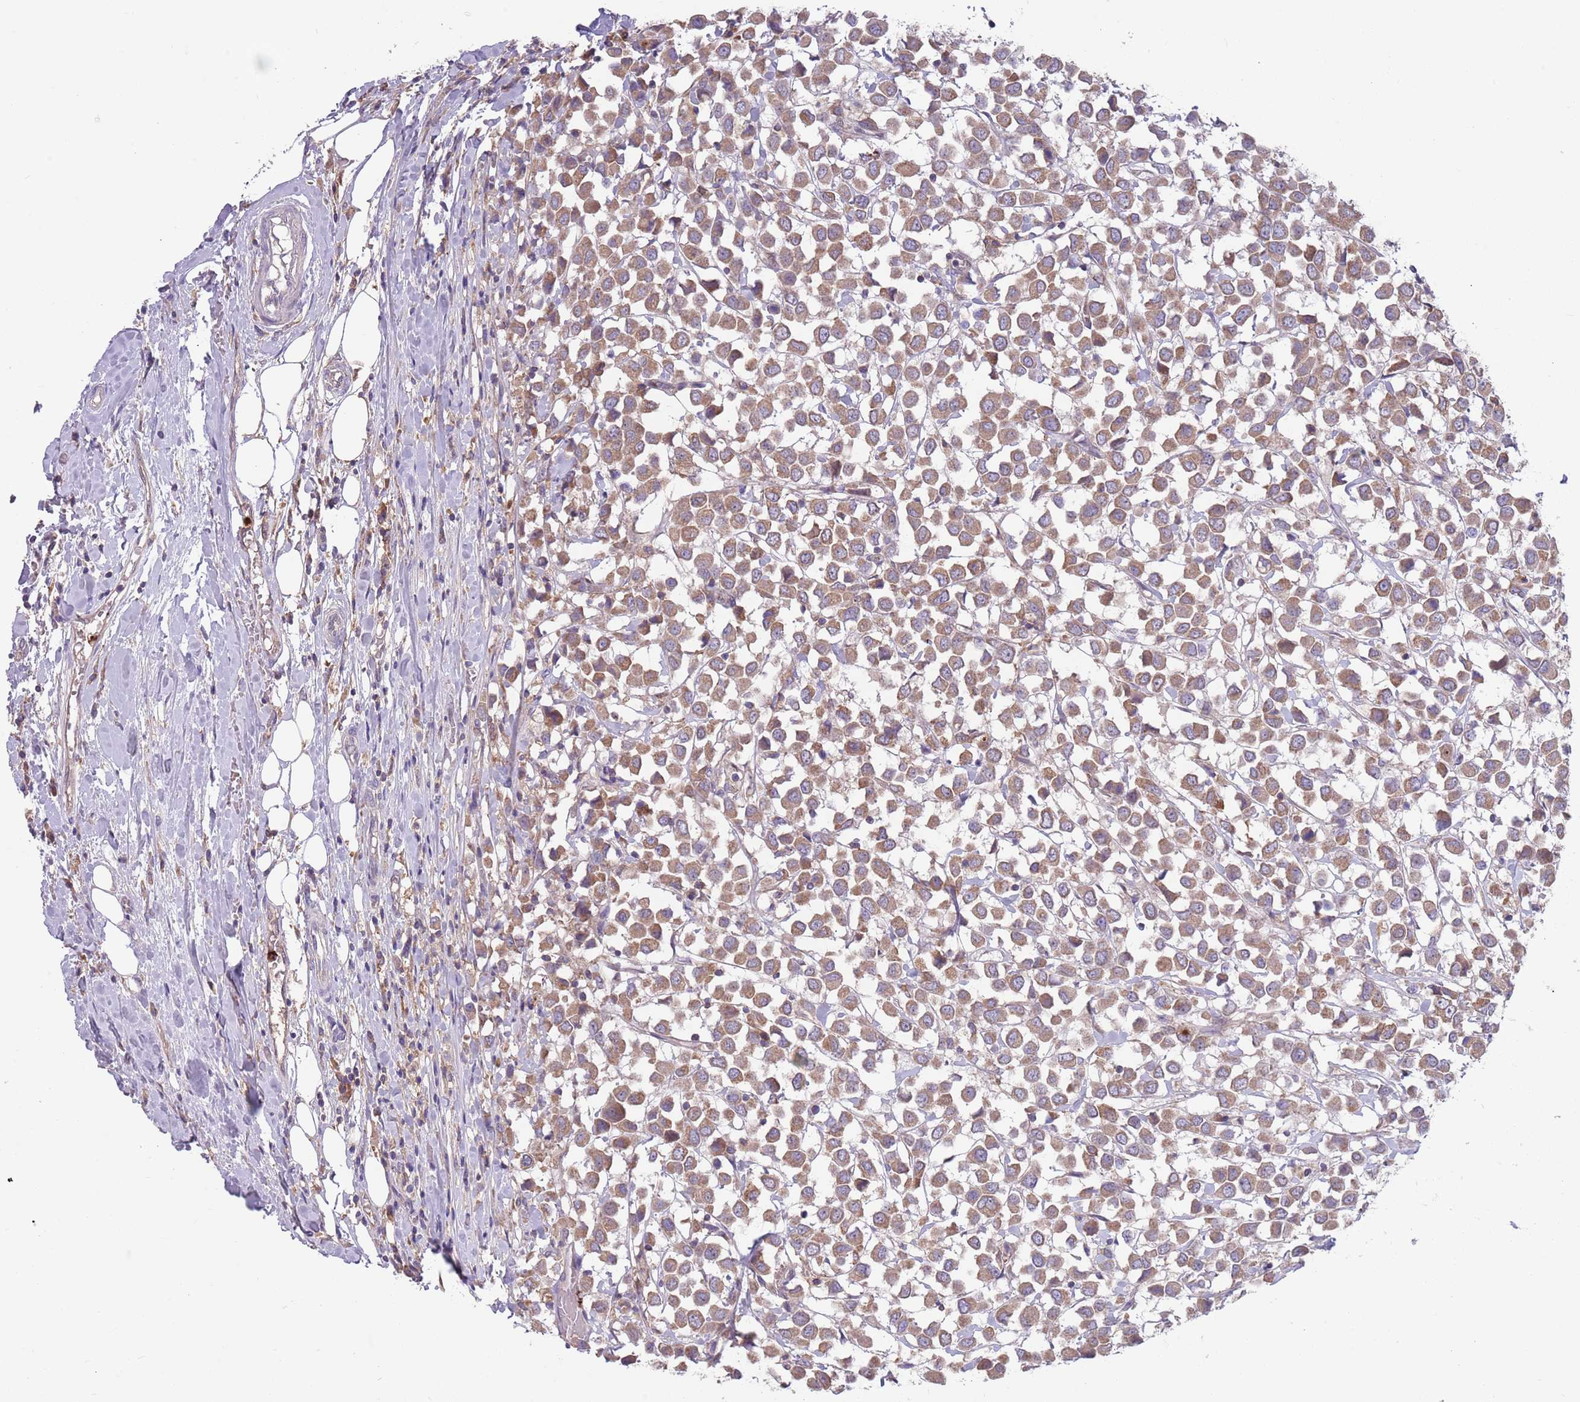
{"staining": {"intensity": "moderate", "quantity": ">75%", "location": "cytoplasmic/membranous"}, "tissue": "breast cancer", "cell_type": "Tumor cells", "image_type": "cancer", "snomed": [{"axis": "morphology", "description": "Duct carcinoma"}, {"axis": "topography", "description": "Breast"}], "caption": "The immunohistochemical stain shows moderate cytoplasmic/membranous expression in tumor cells of breast cancer tissue.", "gene": "DDT", "patient": {"sex": "female", "age": 61}}